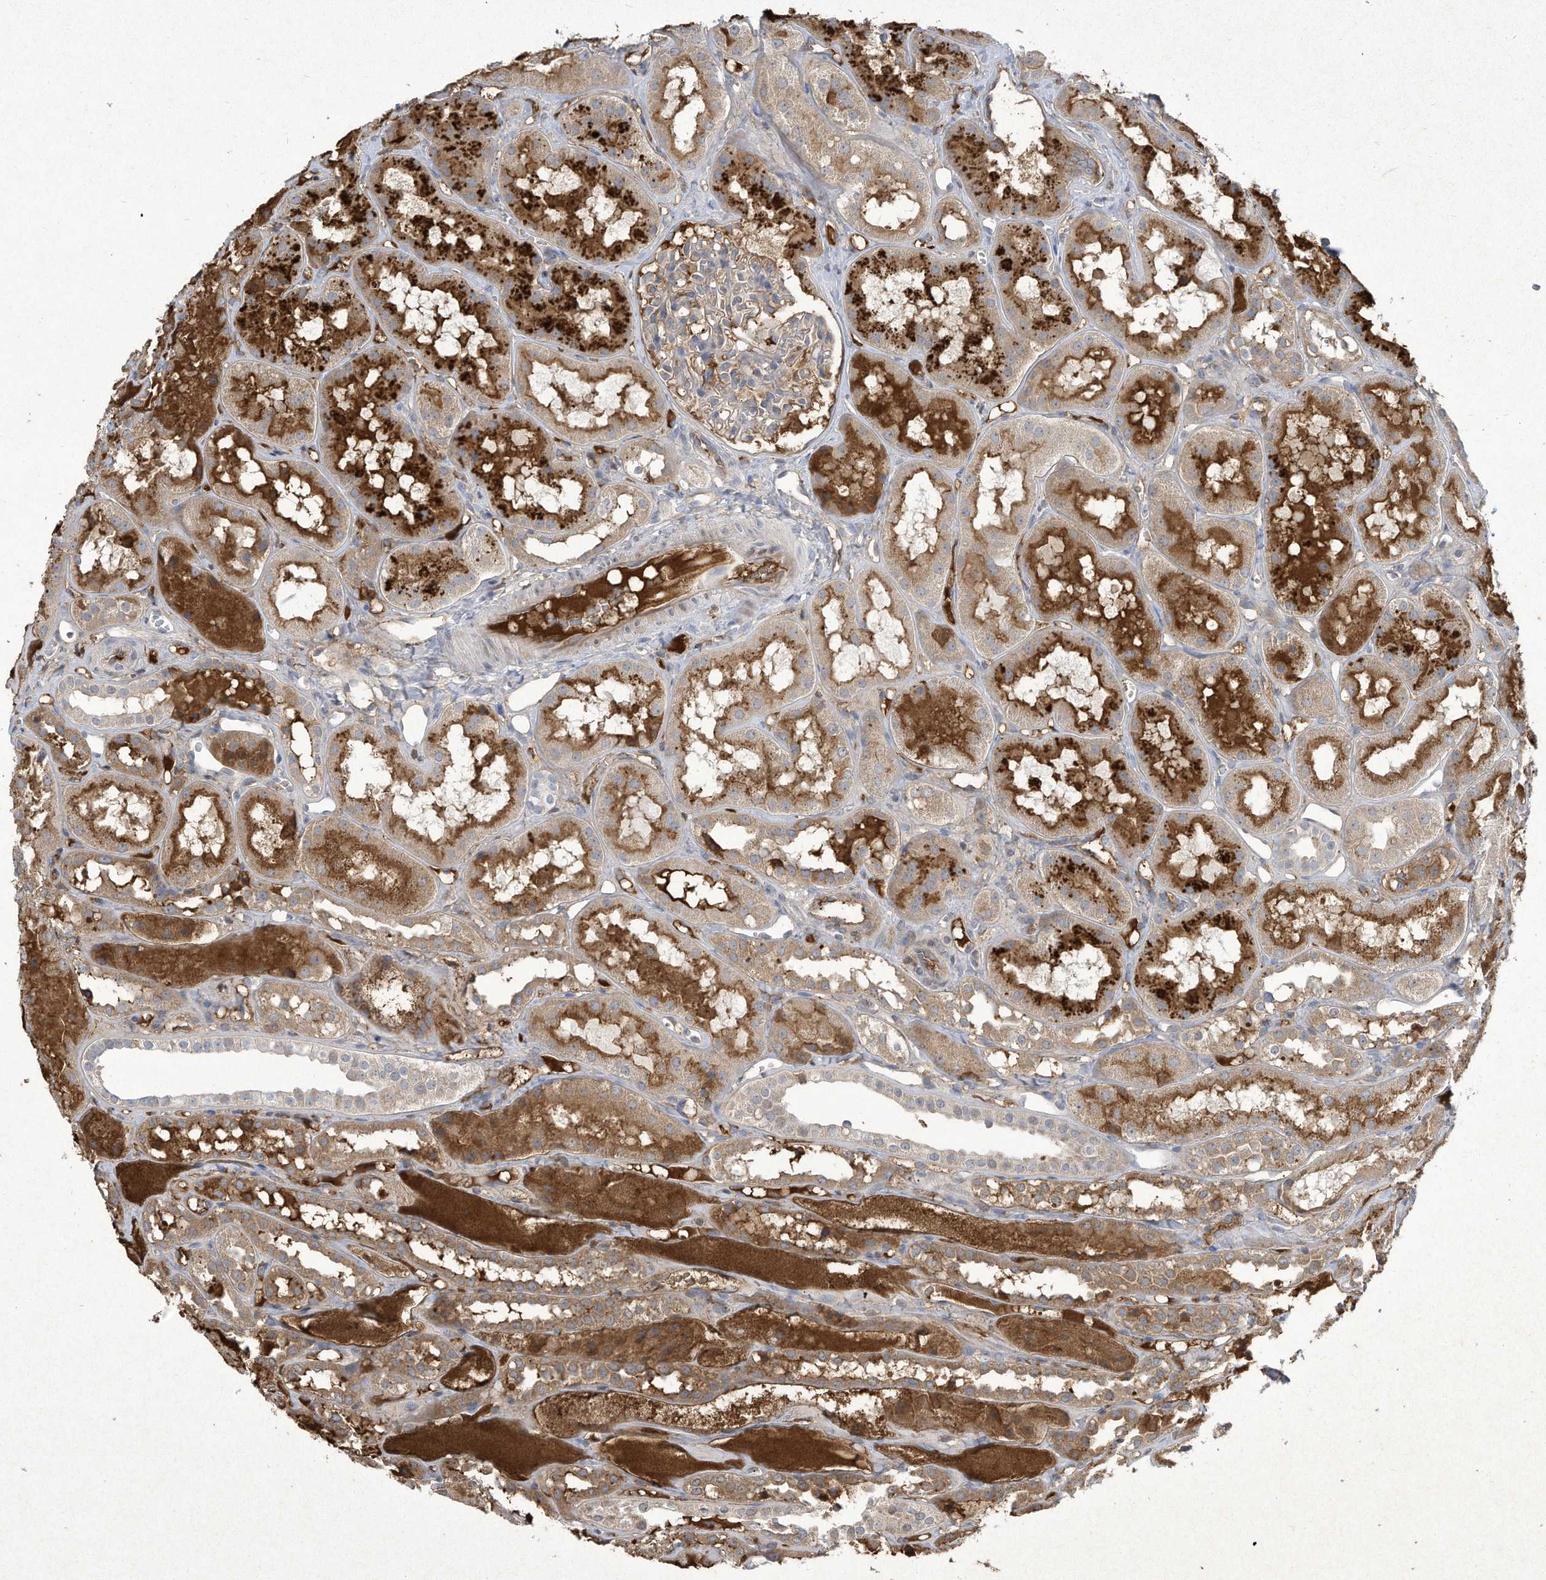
{"staining": {"intensity": "moderate", "quantity": "<25%", "location": "cytoplasmic/membranous"}, "tissue": "kidney", "cell_type": "Cells in glomeruli", "image_type": "normal", "snomed": [{"axis": "morphology", "description": "Normal tissue, NOS"}, {"axis": "topography", "description": "Kidney"}], "caption": "Moderate cytoplasmic/membranous staining for a protein is present in about <25% of cells in glomeruli of benign kidney using immunohistochemistry (IHC).", "gene": "HAS3", "patient": {"sex": "male", "age": 16}}